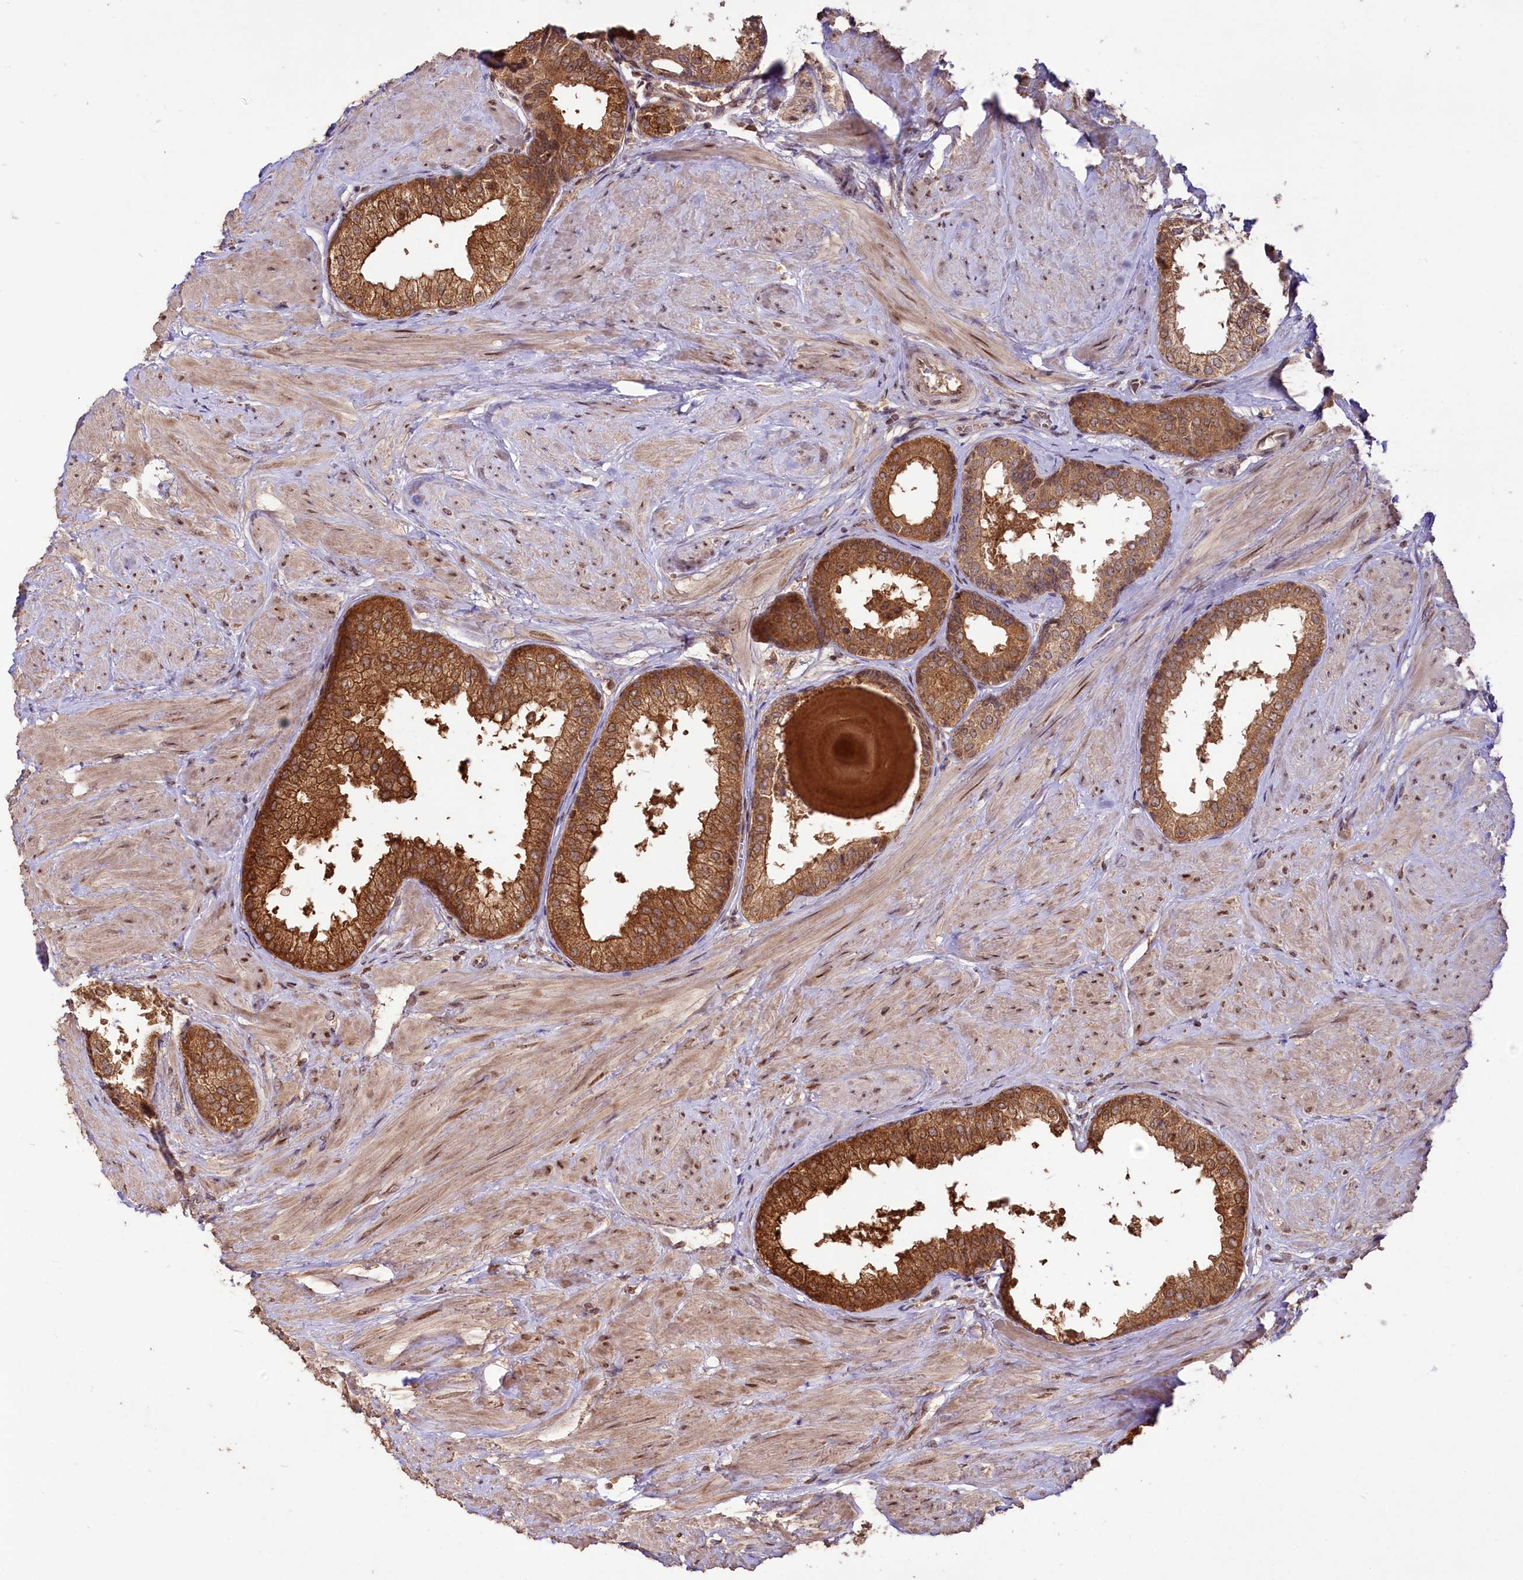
{"staining": {"intensity": "strong", "quantity": ">75%", "location": "cytoplasmic/membranous,nuclear"}, "tissue": "prostate", "cell_type": "Glandular cells", "image_type": "normal", "snomed": [{"axis": "morphology", "description": "Normal tissue, NOS"}, {"axis": "topography", "description": "Prostate"}], "caption": "Glandular cells exhibit strong cytoplasmic/membranous,nuclear expression in about >75% of cells in normal prostate. (DAB (3,3'-diaminobenzidine) IHC with brightfield microscopy, high magnification).", "gene": "RRP8", "patient": {"sex": "male", "age": 48}}